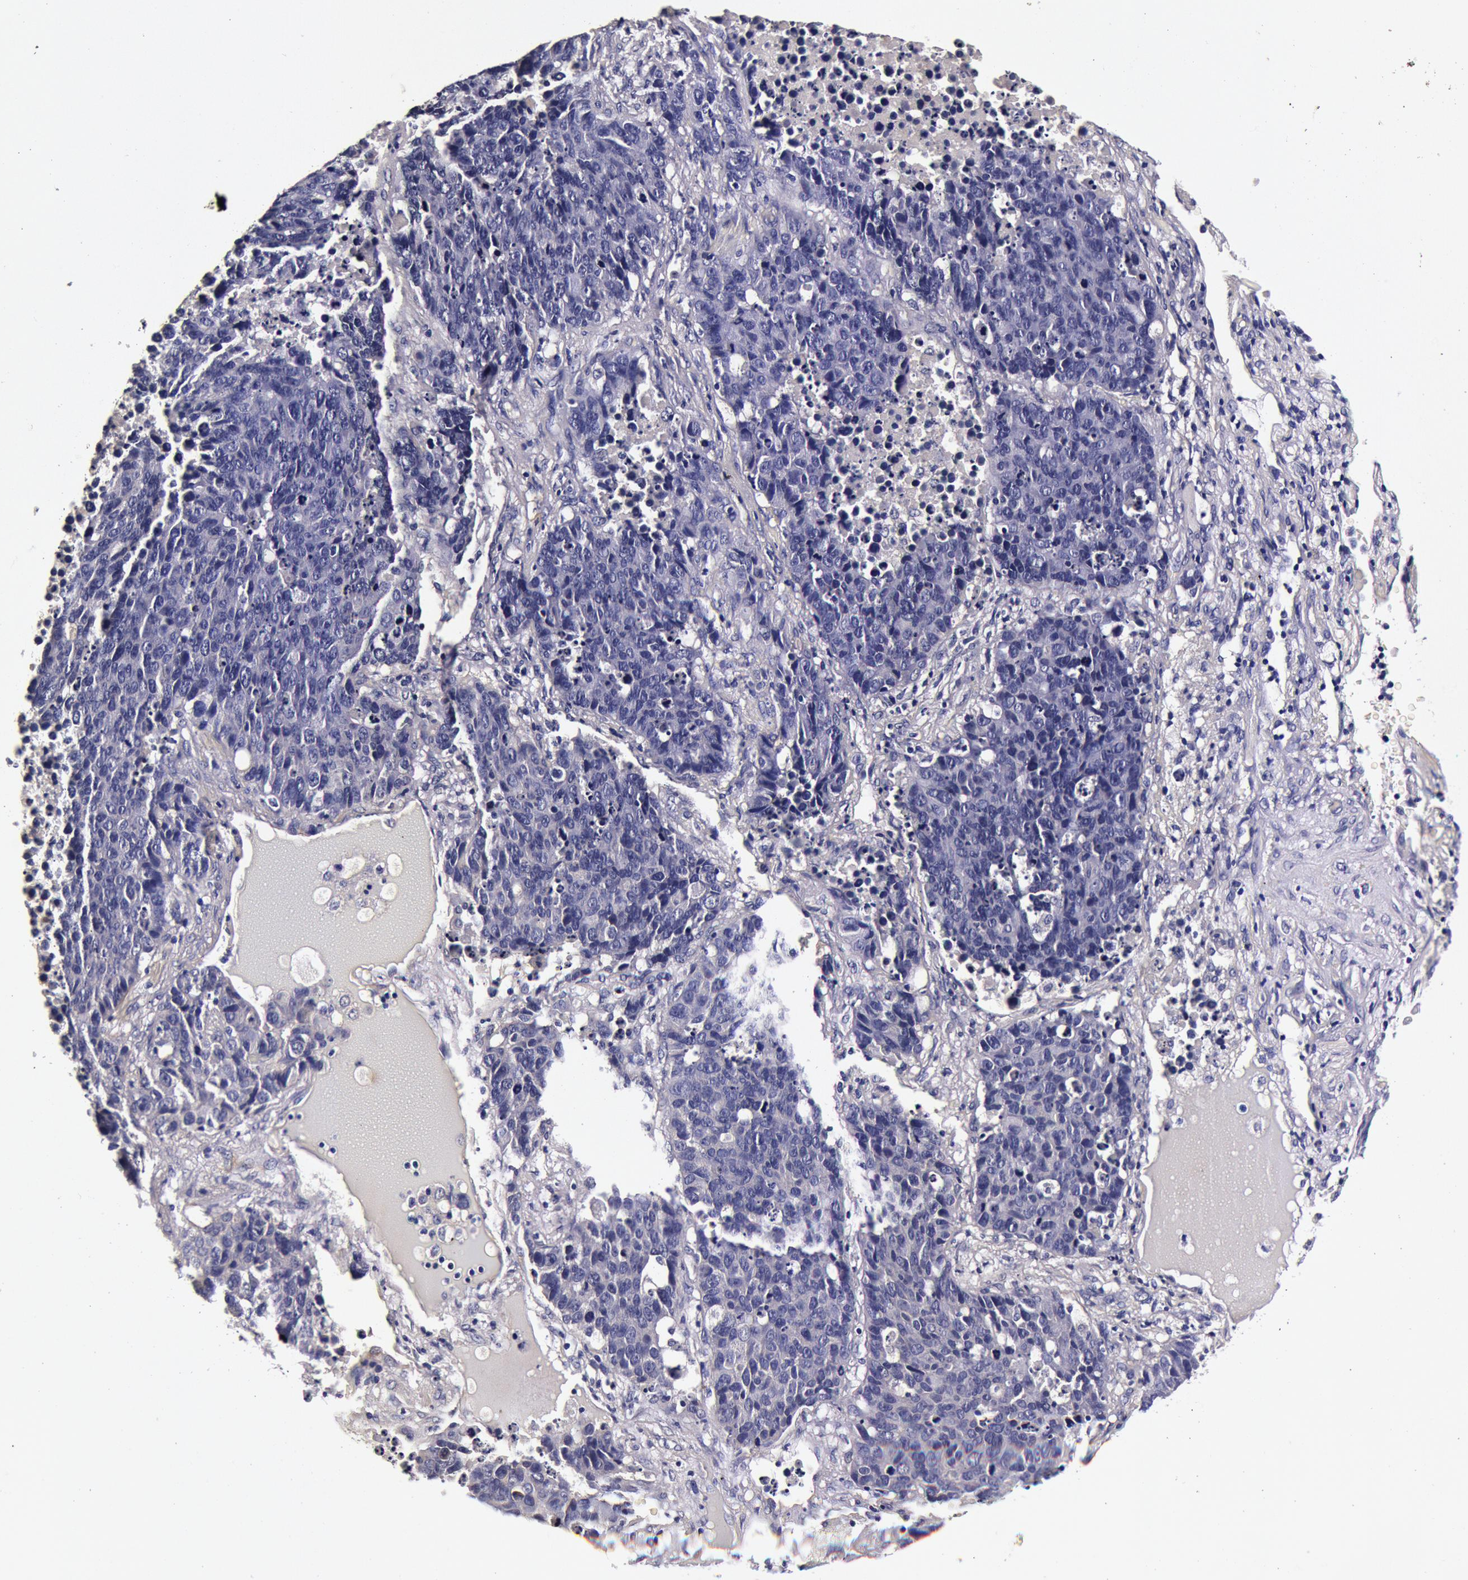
{"staining": {"intensity": "negative", "quantity": "none", "location": "none"}, "tissue": "lung cancer", "cell_type": "Tumor cells", "image_type": "cancer", "snomed": [{"axis": "morphology", "description": "Carcinoid, malignant, NOS"}, {"axis": "topography", "description": "Lung"}], "caption": "An image of malignant carcinoid (lung) stained for a protein shows no brown staining in tumor cells.", "gene": "CCDC22", "patient": {"sex": "male", "age": 60}}